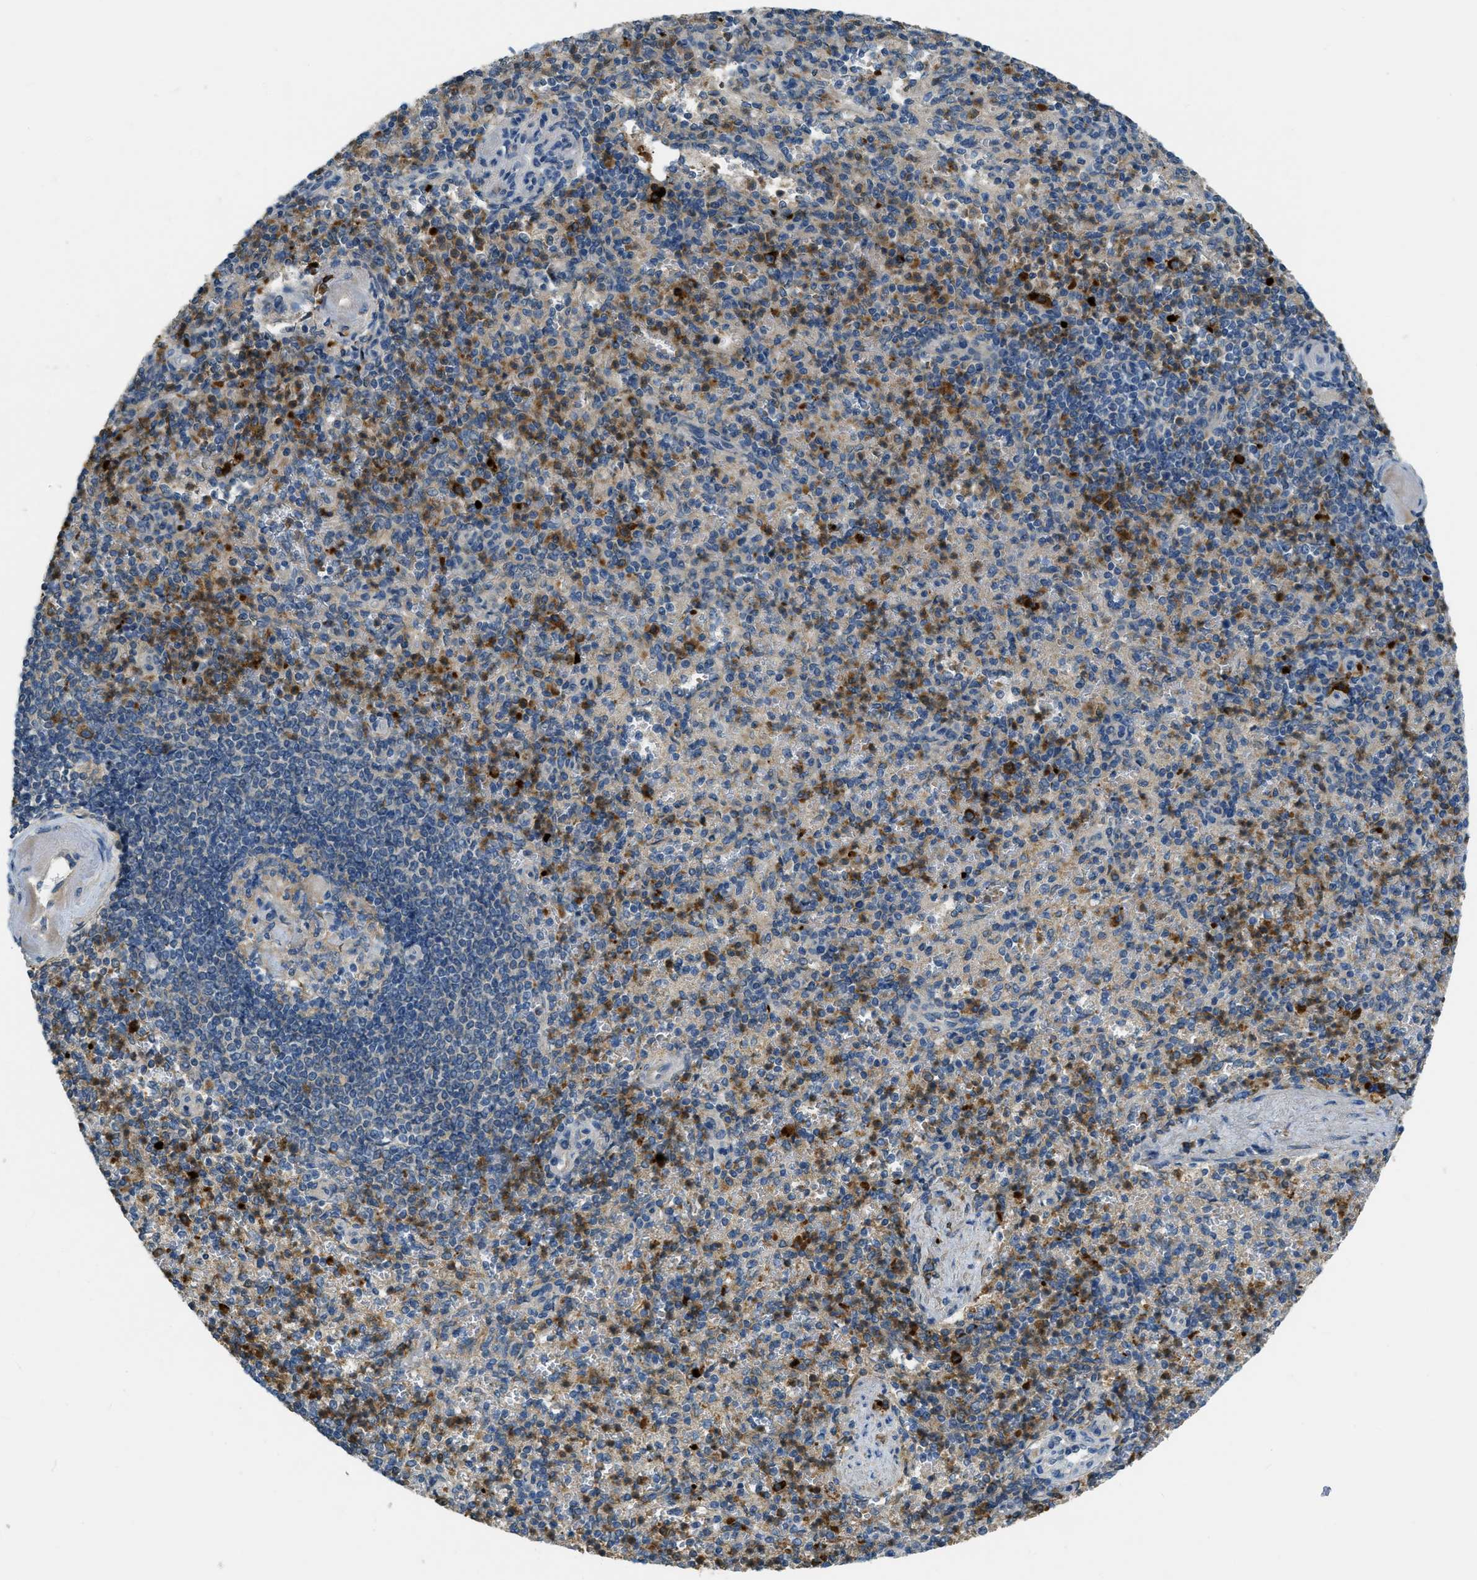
{"staining": {"intensity": "strong", "quantity": "25%-75%", "location": "cytoplasmic/membranous"}, "tissue": "spleen", "cell_type": "Cells in red pulp", "image_type": "normal", "snomed": [{"axis": "morphology", "description": "Normal tissue, NOS"}, {"axis": "topography", "description": "Spleen"}], "caption": "This image exhibits benign spleen stained with immunohistochemistry to label a protein in brown. The cytoplasmic/membranous of cells in red pulp show strong positivity for the protein. Nuclei are counter-stained blue.", "gene": "PRTN3", "patient": {"sex": "female", "age": 74}}